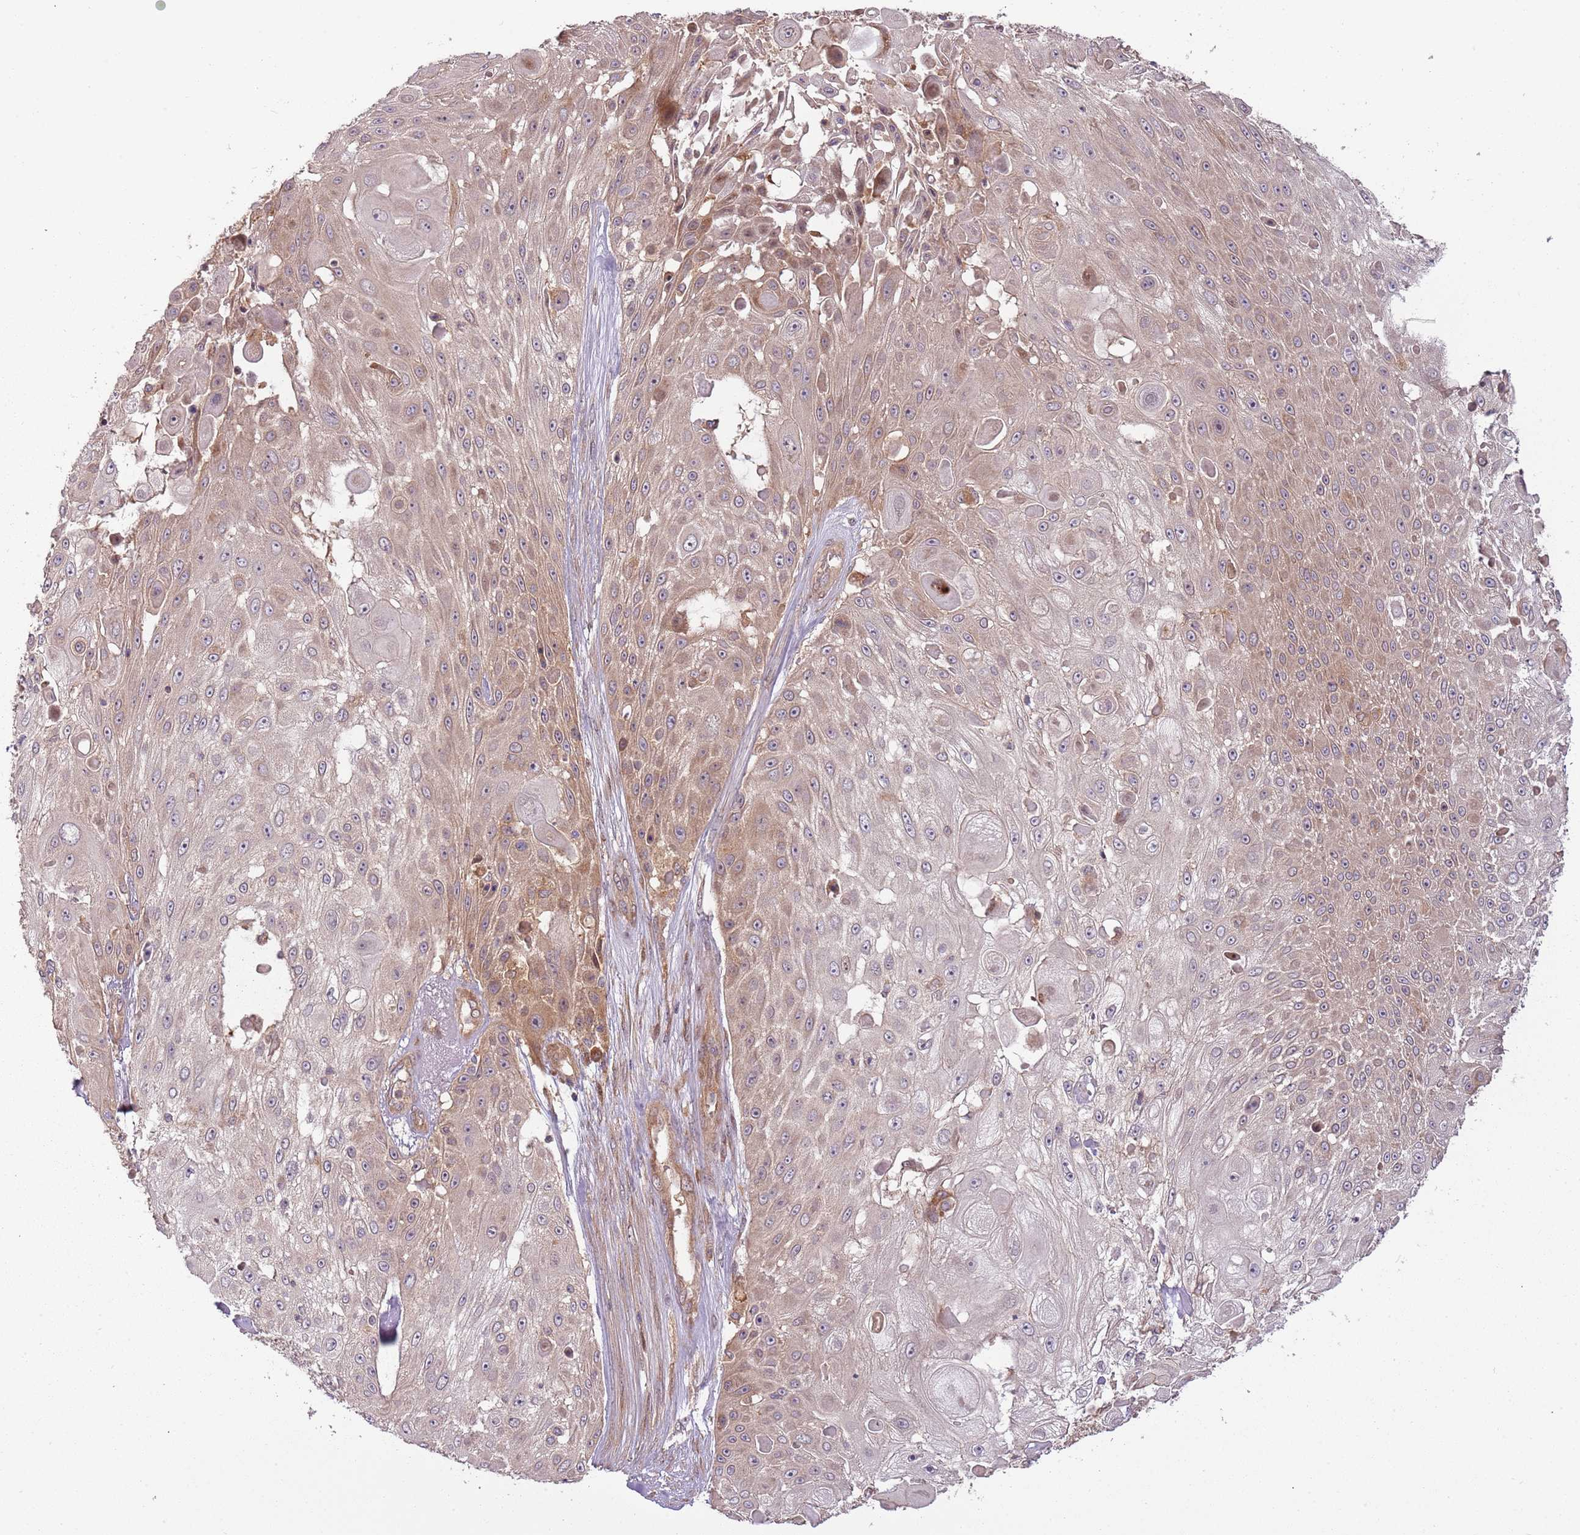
{"staining": {"intensity": "moderate", "quantity": ">75%", "location": "cytoplasmic/membranous"}, "tissue": "skin cancer", "cell_type": "Tumor cells", "image_type": "cancer", "snomed": [{"axis": "morphology", "description": "Squamous cell carcinoma, NOS"}, {"axis": "topography", "description": "Skin"}], "caption": "Protein analysis of squamous cell carcinoma (skin) tissue demonstrates moderate cytoplasmic/membranous staining in approximately >75% of tumor cells.", "gene": "RNF128", "patient": {"sex": "female", "age": 86}}